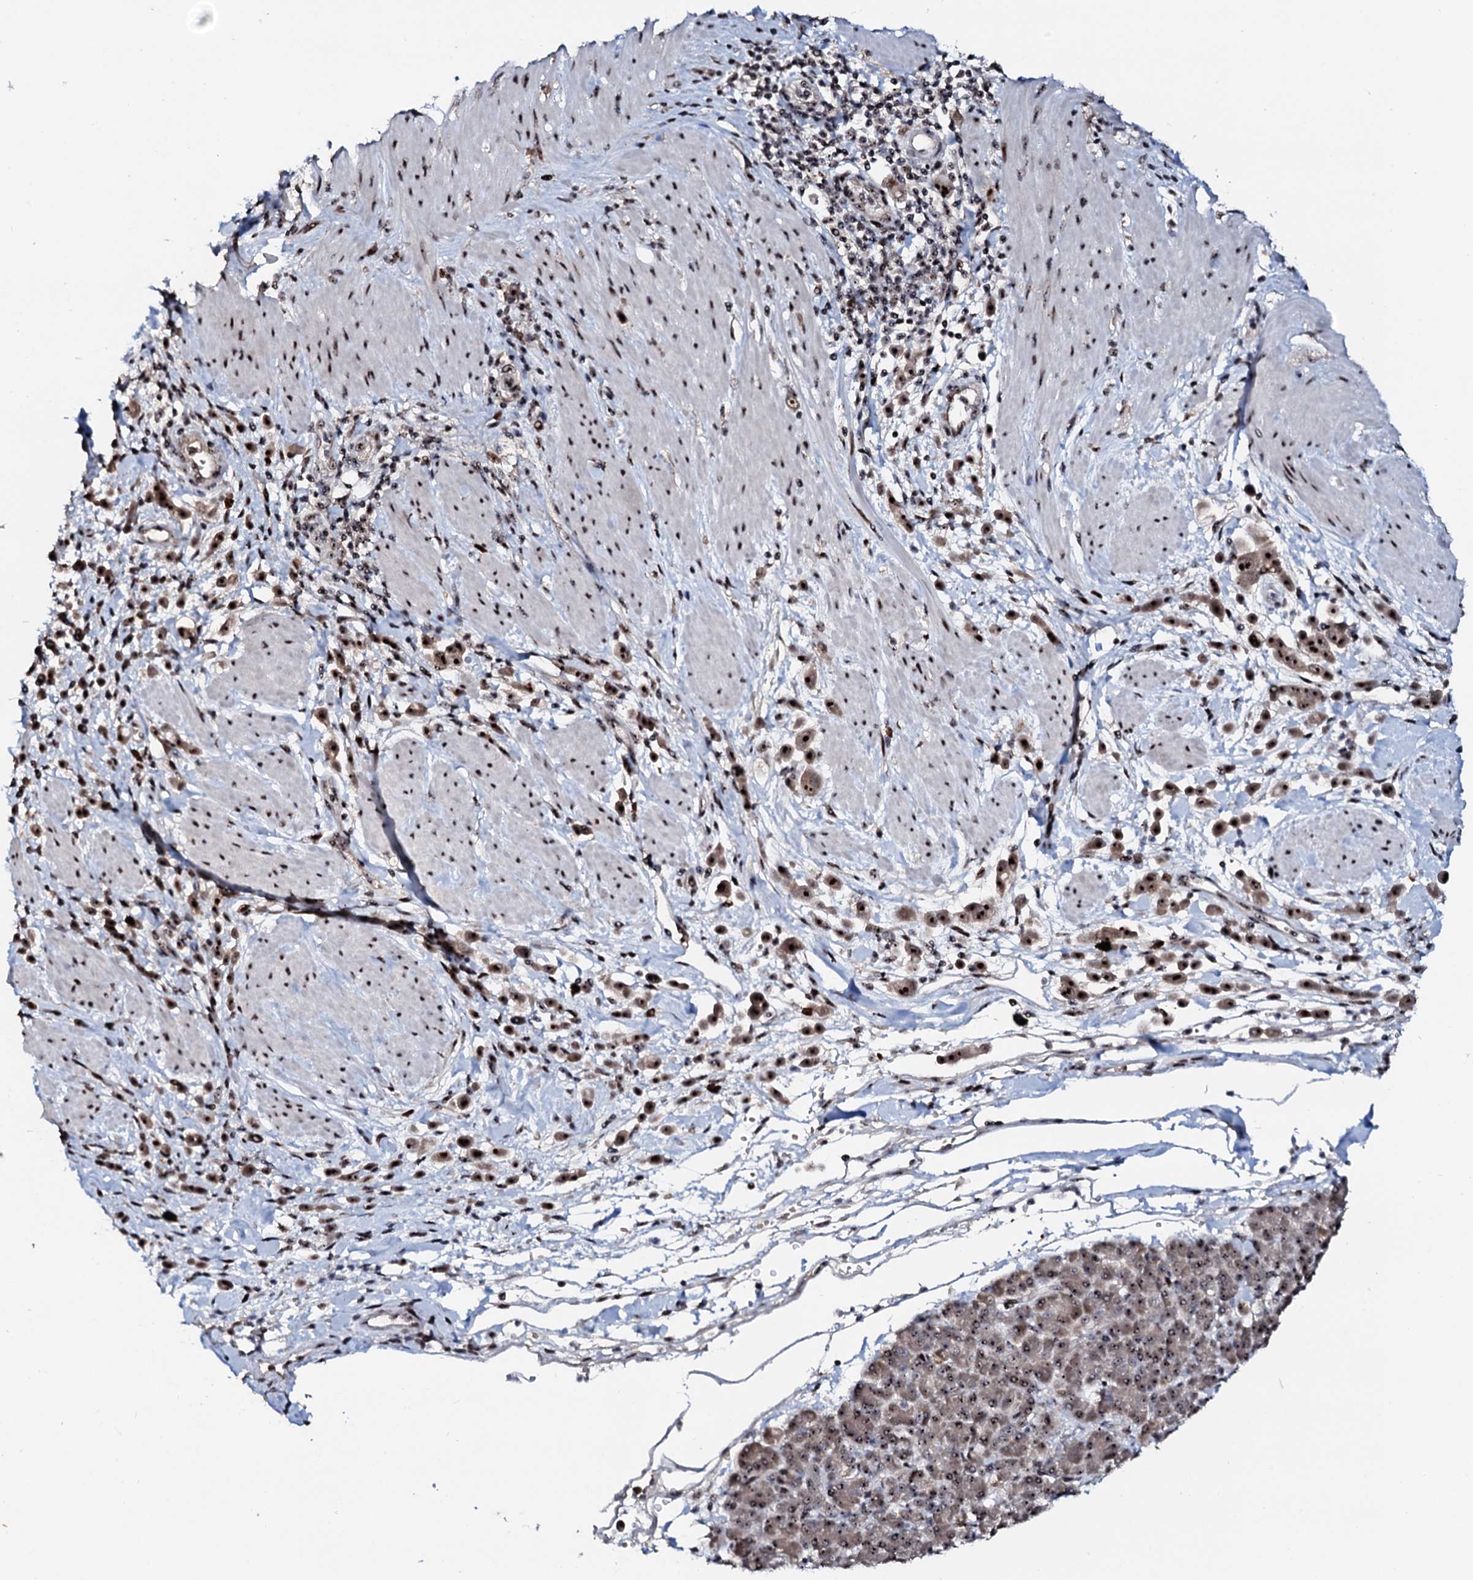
{"staining": {"intensity": "moderate", "quantity": ">75%", "location": "nuclear"}, "tissue": "pancreatic cancer", "cell_type": "Tumor cells", "image_type": "cancer", "snomed": [{"axis": "morphology", "description": "Normal tissue, NOS"}, {"axis": "morphology", "description": "Adenocarcinoma, NOS"}, {"axis": "topography", "description": "Pancreas"}], "caption": "This histopathology image demonstrates immunohistochemistry (IHC) staining of human adenocarcinoma (pancreatic), with medium moderate nuclear positivity in approximately >75% of tumor cells.", "gene": "NEUROG3", "patient": {"sex": "female", "age": 64}}